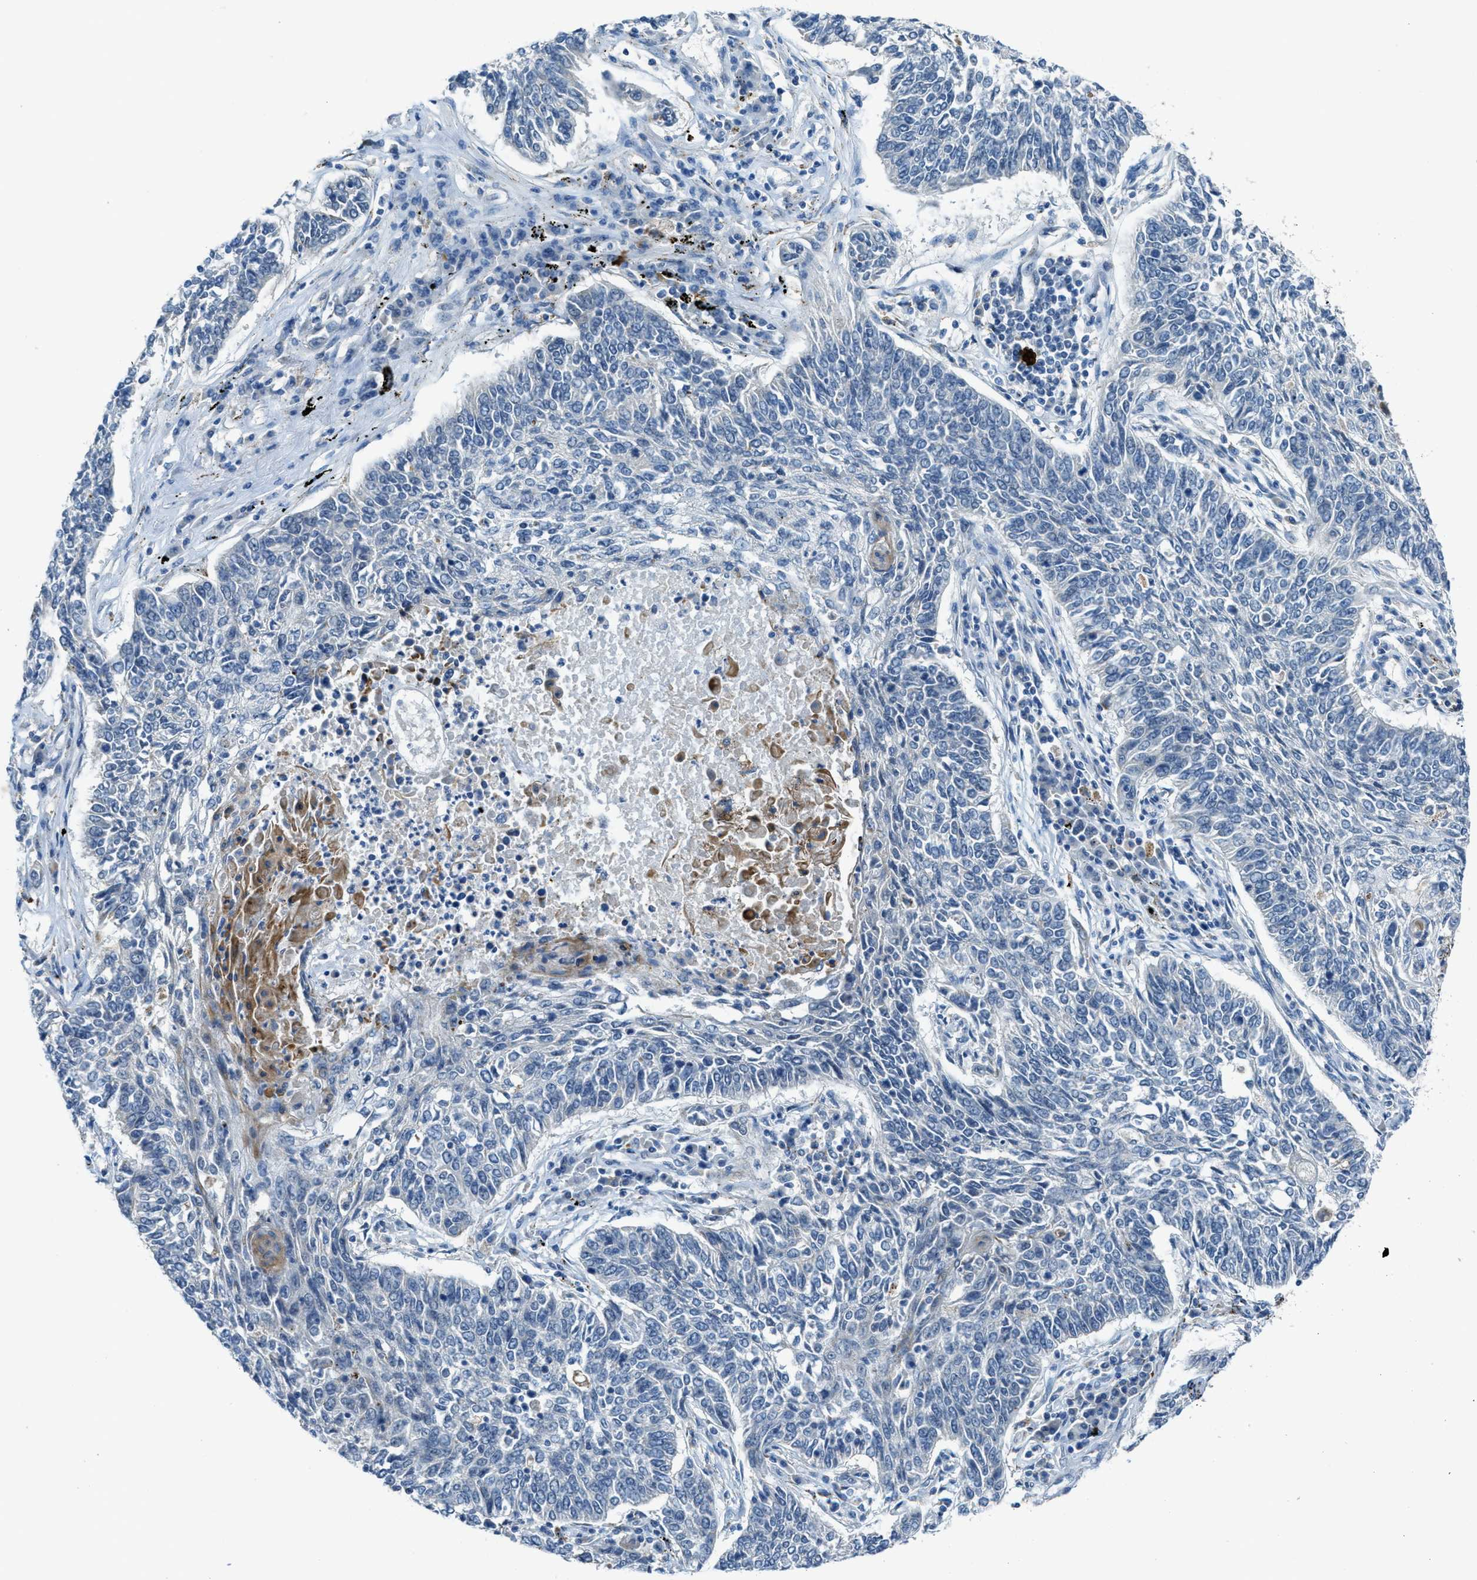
{"staining": {"intensity": "negative", "quantity": "none", "location": "none"}, "tissue": "lung cancer", "cell_type": "Tumor cells", "image_type": "cancer", "snomed": [{"axis": "morphology", "description": "Normal tissue, NOS"}, {"axis": "morphology", "description": "Squamous cell carcinoma, NOS"}, {"axis": "topography", "description": "Cartilage tissue"}, {"axis": "topography", "description": "Bronchus"}, {"axis": "topography", "description": "Lung"}], "caption": "Protein analysis of lung squamous cell carcinoma reveals no significant positivity in tumor cells.", "gene": "CDON", "patient": {"sex": "female", "age": 49}}